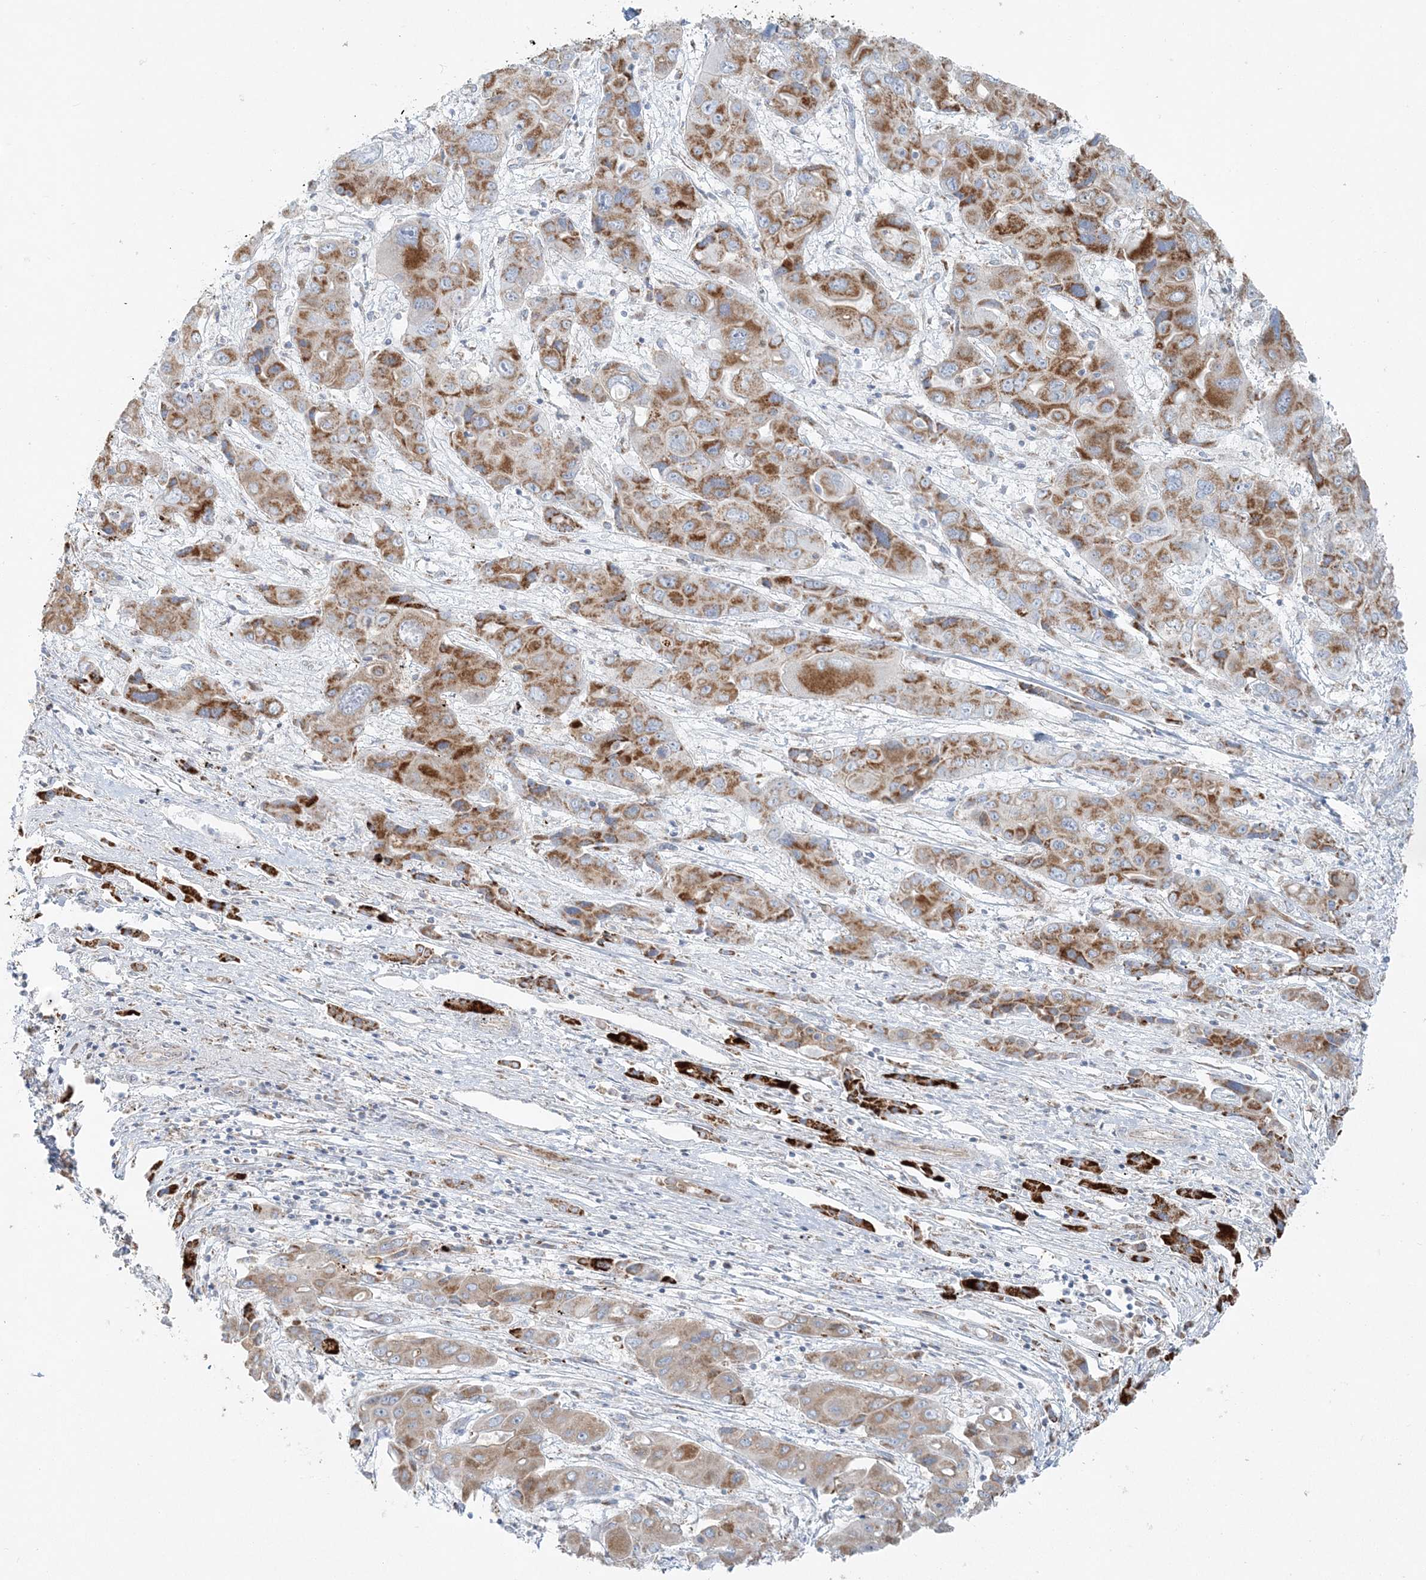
{"staining": {"intensity": "moderate", "quantity": ">75%", "location": "cytoplasmic/membranous"}, "tissue": "liver cancer", "cell_type": "Tumor cells", "image_type": "cancer", "snomed": [{"axis": "morphology", "description": "Cholangiocarcinoma"}, {"axis": "topography", "description": "Liver"}], "caption": "Immunohistochemistry (IHC) (DAB (3,3'-diaminobenzidine)) staining of human cholangiocarcinoma (liver) shows moderate cytoplasmic/membranous protein staining in about >75% of tumor cells. (DAB IHC with brightfield microscopy, high magnification).", "gene": "PCCB", "patient": {"sex": "male", "age": 67}}